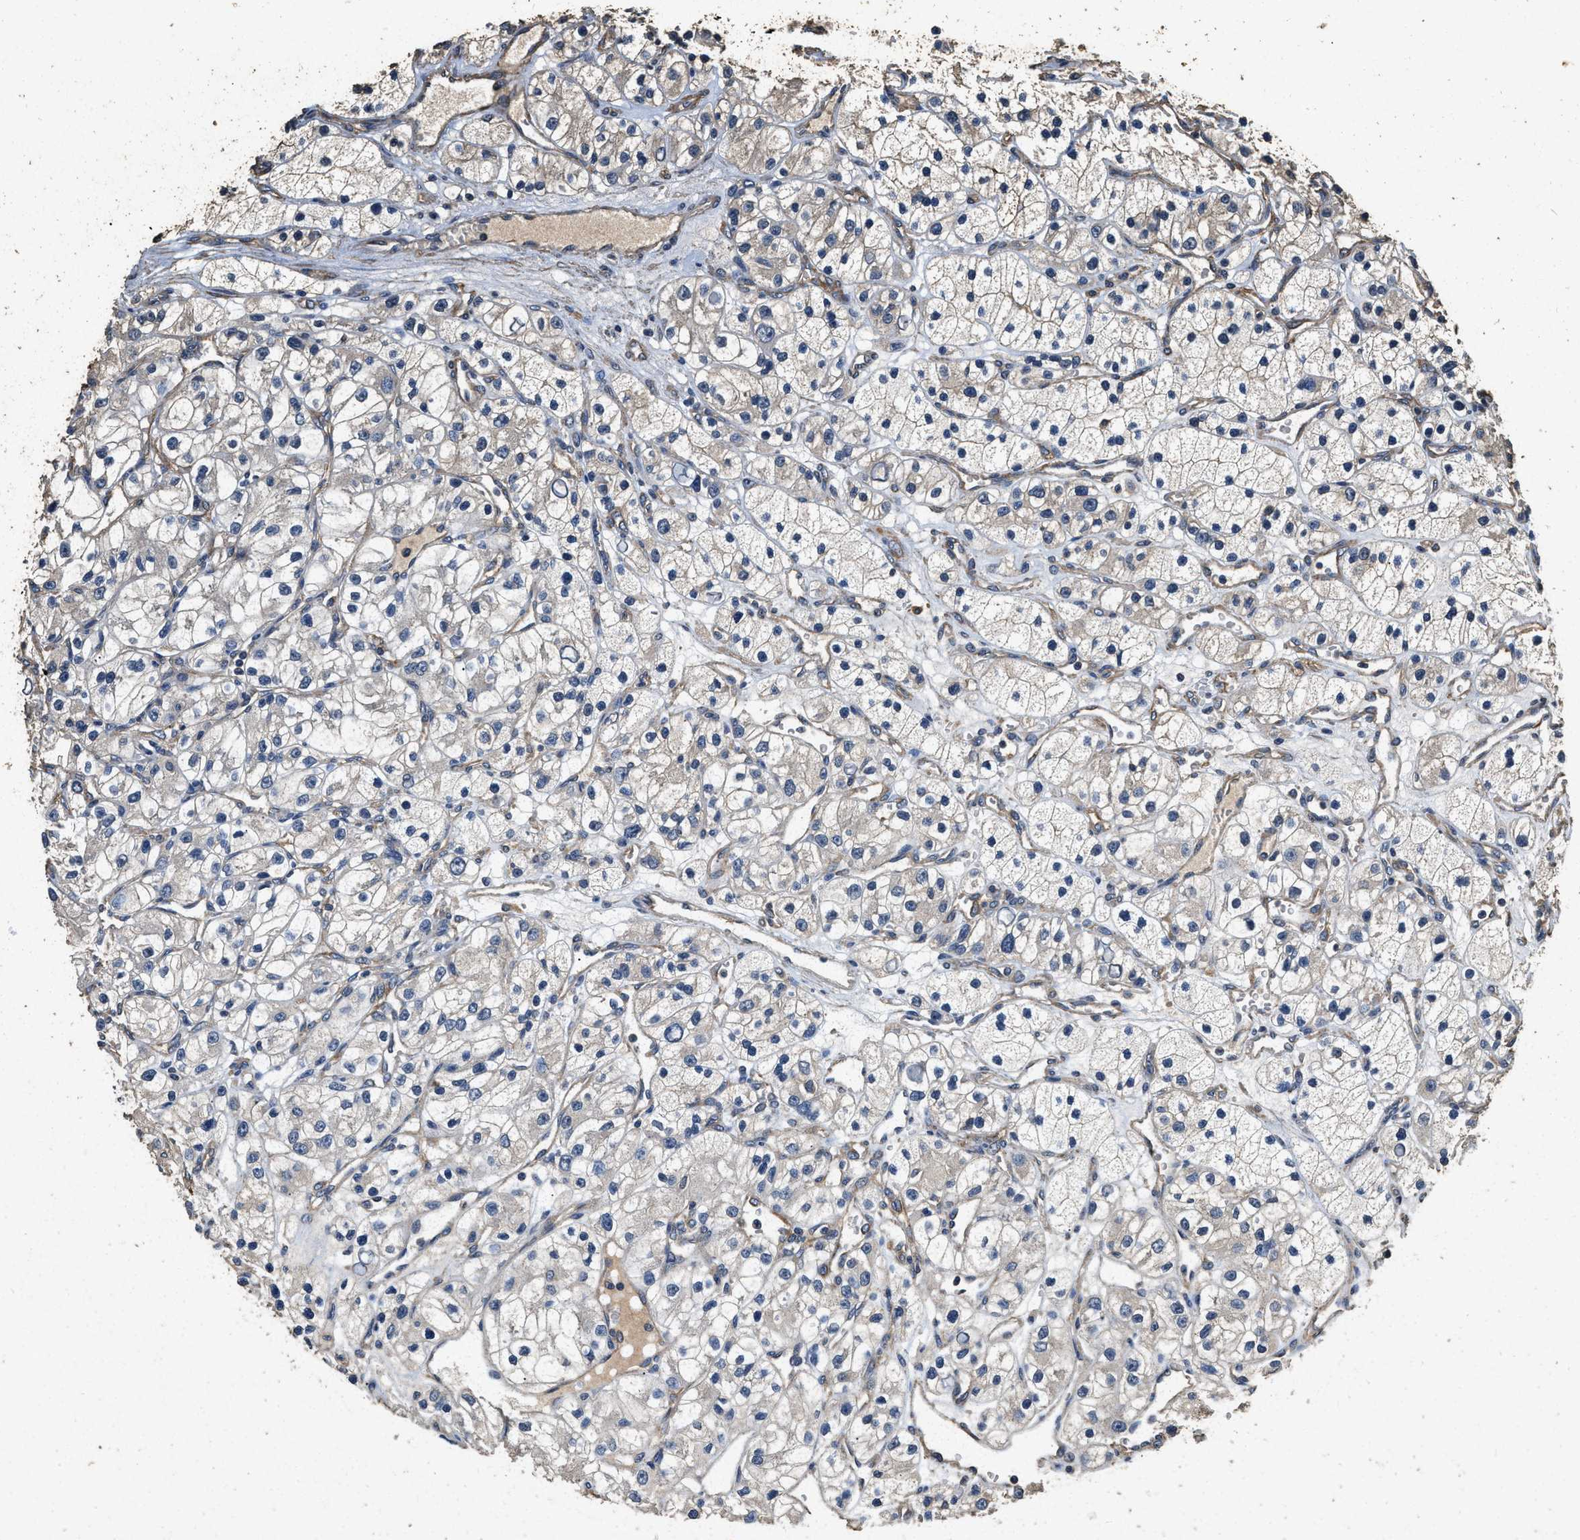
{"staining": {"intensity": "weak", "quantity": "<25%", "location": "cytoplasmic/membranous"}, "tissue": "renal cancer", "cell_type": "Tumor cells", "image_type": "cancer", "snomed": [{"axis": "morphology", "description": "Adenocarcinoma, NOS"}, {"axis": "topography", "description": "Kidney"}], "caption": "Immunohistochemical staining of renal cancer (adenocarcinoma) demonstrates no significant staining in tumor cells. (Immunohistochemistry (ihc), brightfield microscopy, high magnification).", "gene": "MIB1", "patient": {"sex": "female", "age": 57}}